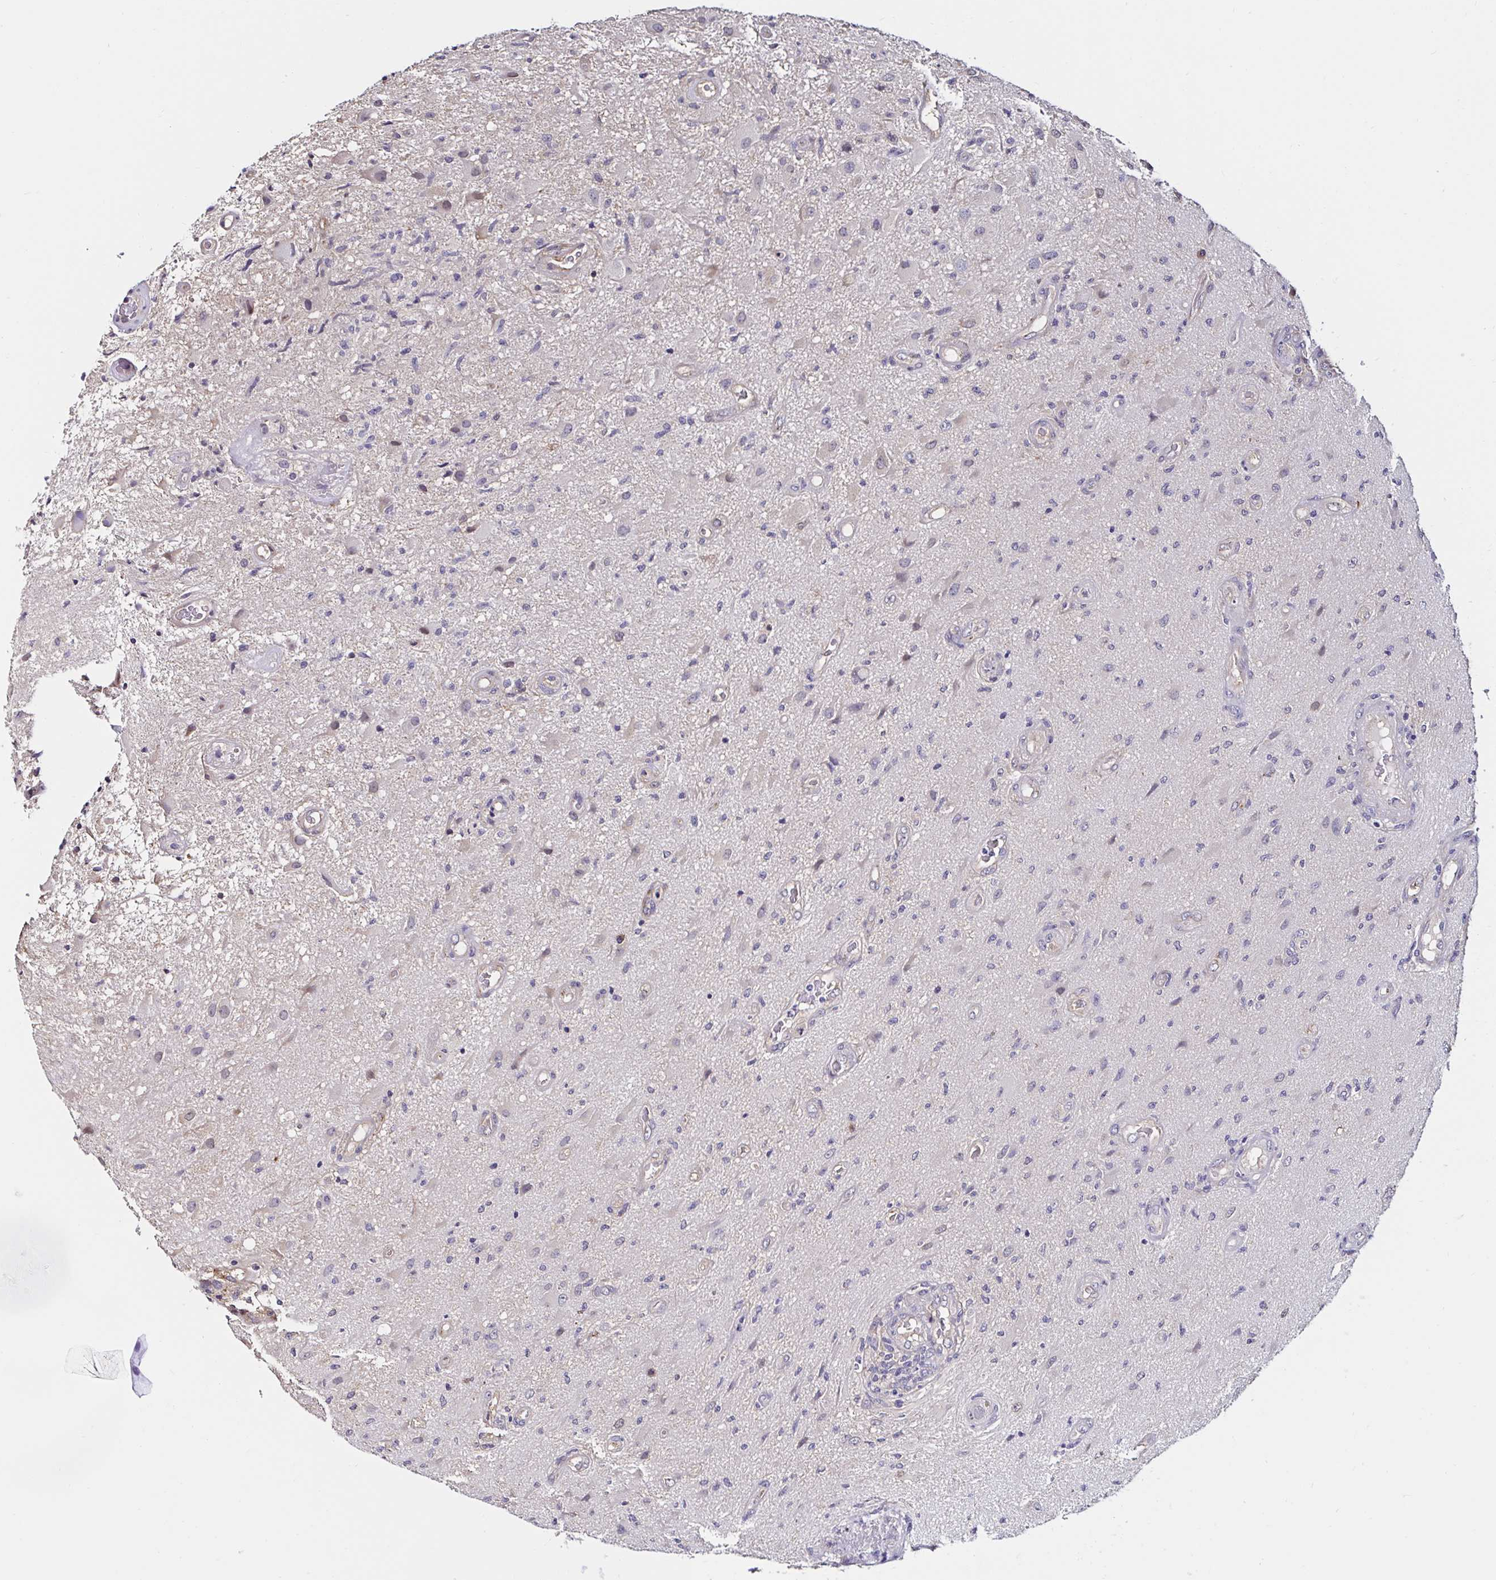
{"staining": {"intensity": "negative", "quantity": "none", "location": "none"}, "tissue": "glioma", "cell_type": "Tumor cells", "image_type": "cancer", "snomed": [{"axis": "morphology", "description": "Glioma, malignant, High grade"}, {"axis": "topography", "description": "Brain"}], "caption": "This histopathology image is of malignant high-grade glioma stained with IHC to label a protein in brown with the nuclei are counter-stained blue. There is no staining in tumor cells. The staining was performed using DAB (3,3'-diaminobenzidine) to visualize the protein expression in brown, while the nuclei were stained in blue with hematoxylin (Magnification: 20x).", "gene": "RSRP1", "patient": {"sex": "male", "age": 67}}